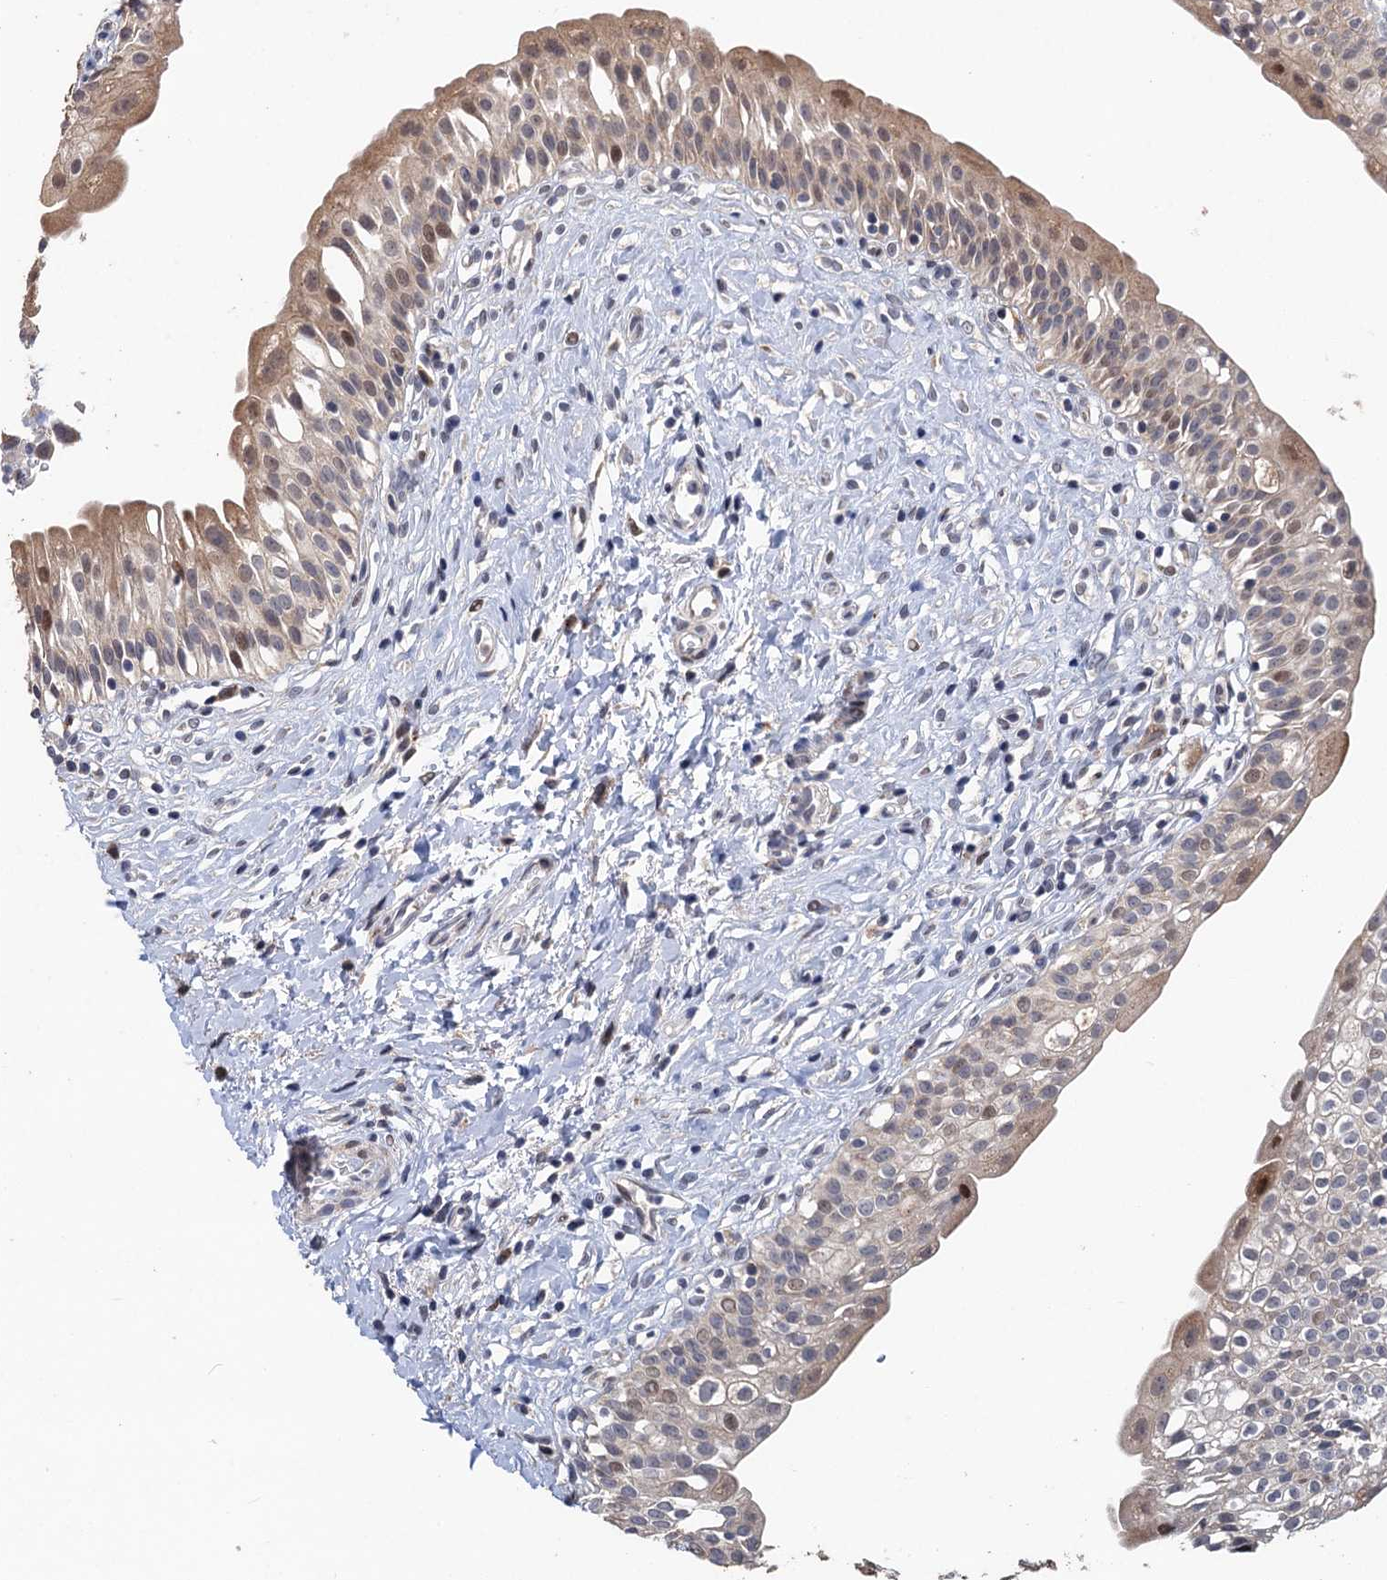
{"staining": {"intensity": "weak", "quantity": ">75%", "location": "cytoplasmic/membranous,nuclear"}, "tissue": "urinary bladder", "cell_type": "Urothelial cells", "image_type": "normal", "snomed": [{"axis": "morphology", "description": "Normal tissue, NOS"}, {"axis": "topography", "description": "Urinary bladder"}], "caption": "Urinary bladder stained for a protein exhibits weak cytoplasmic/membranous,nuclear positivity in urothelial cells.", "gene": "BMERB1", "patient": {"sex": "male", "age": 51}}